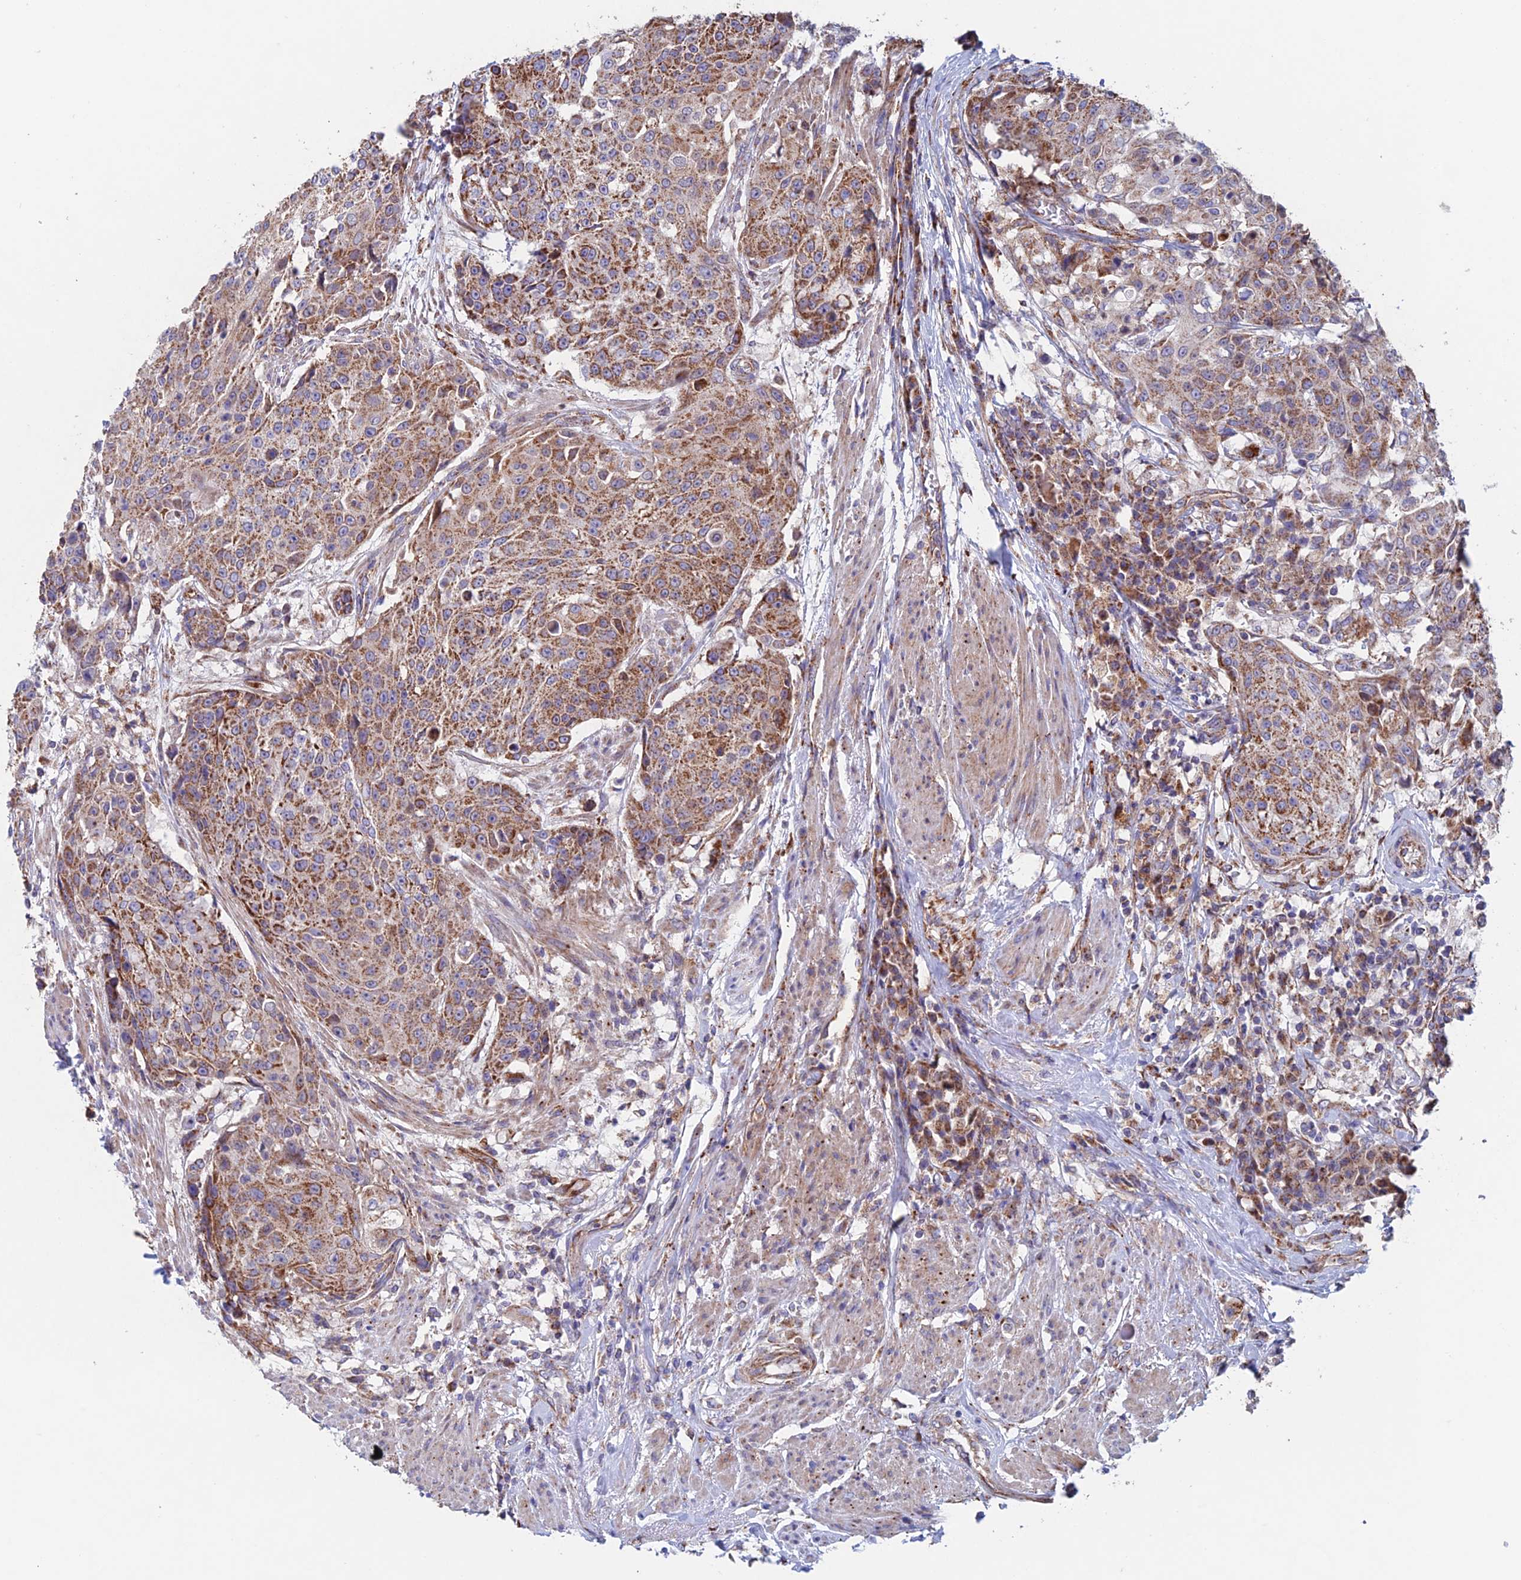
{"staining": {"intensity": "moderate", "quantity": ">75%", "location": "cytoplasmic/membranous"}, "tissue": "urothelial cancer", "cell_type": "Tumor cells", "image_type": "cancer", "snomed": [{"axis": "morphology", "description": "Urothelial carcinoma, High grade"}, {"axis": "topography", "description": "Urinary bladder"}], "caption": "Urothelial carcinoma (high-grade) stained with DAB immunohistochemistry (IHC) reveals medium levels of moderate cytoplasmic/membranous positivity in approximately >75% of tumor cells.", "gene": "MRPL1", "patient": {"sex": "female", "age": 63}}